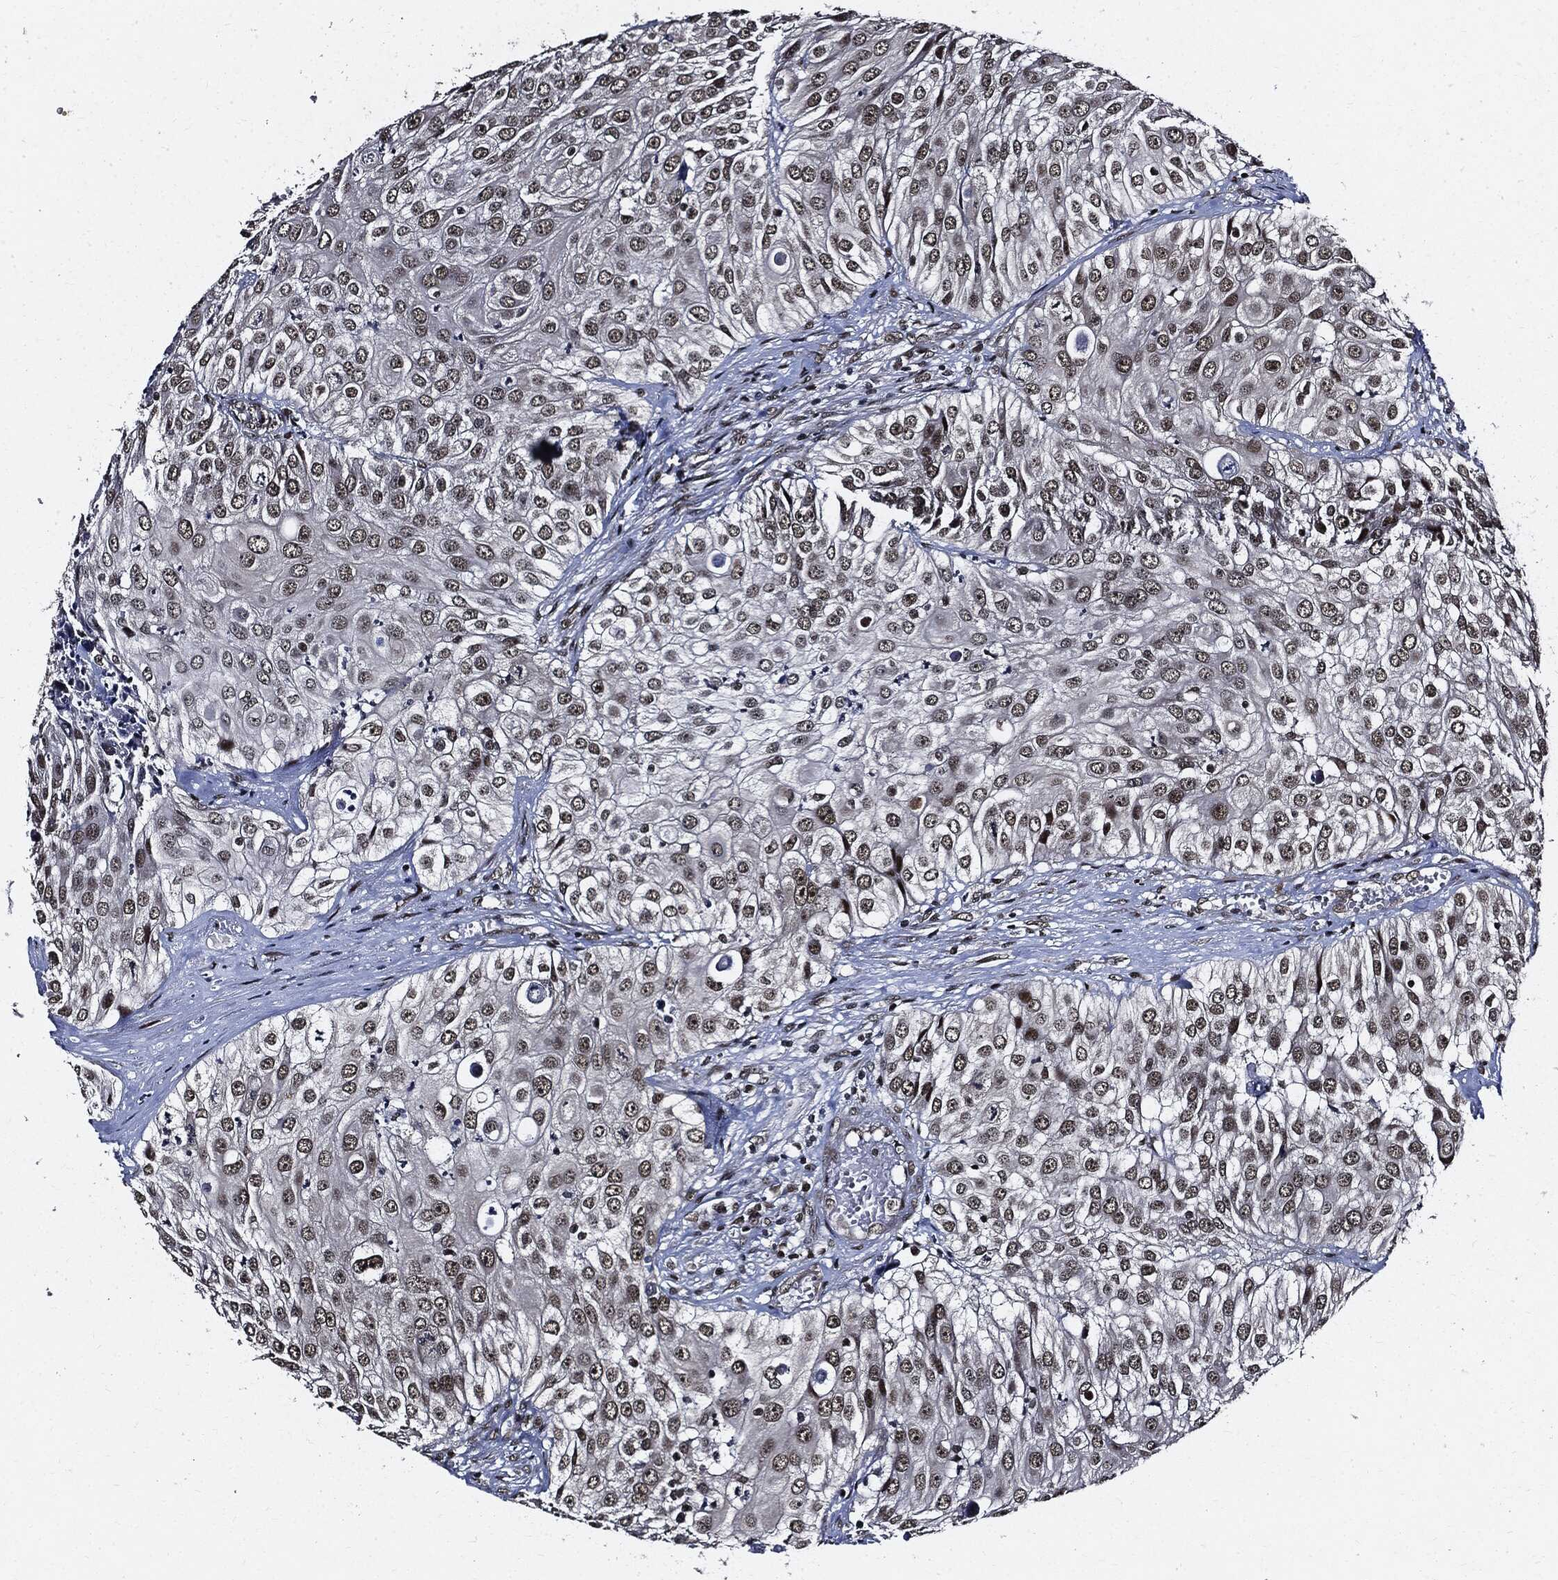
{"staining": {"intensity": "weak", "quantity": "25%-75%", "location": "nuclear"}, "tissue": "urothelial cancer", "cell_type": "Tumor cells", "image_type": "cancer", "snomed": [{"axis": "morphology", "description": "Urothelial carcinoma, High grade"}, {"axis": "topography", "description": "Urinary bladder"}], "caption": "This is a histology image of immunohistochemistry (IHC) staining of urothelial carcinoma (high-grade), which shows weak positivity in the nuclear of tumor cells.", "gene": "SUGT1", "patient": {"sex": "female", "age": 79}}